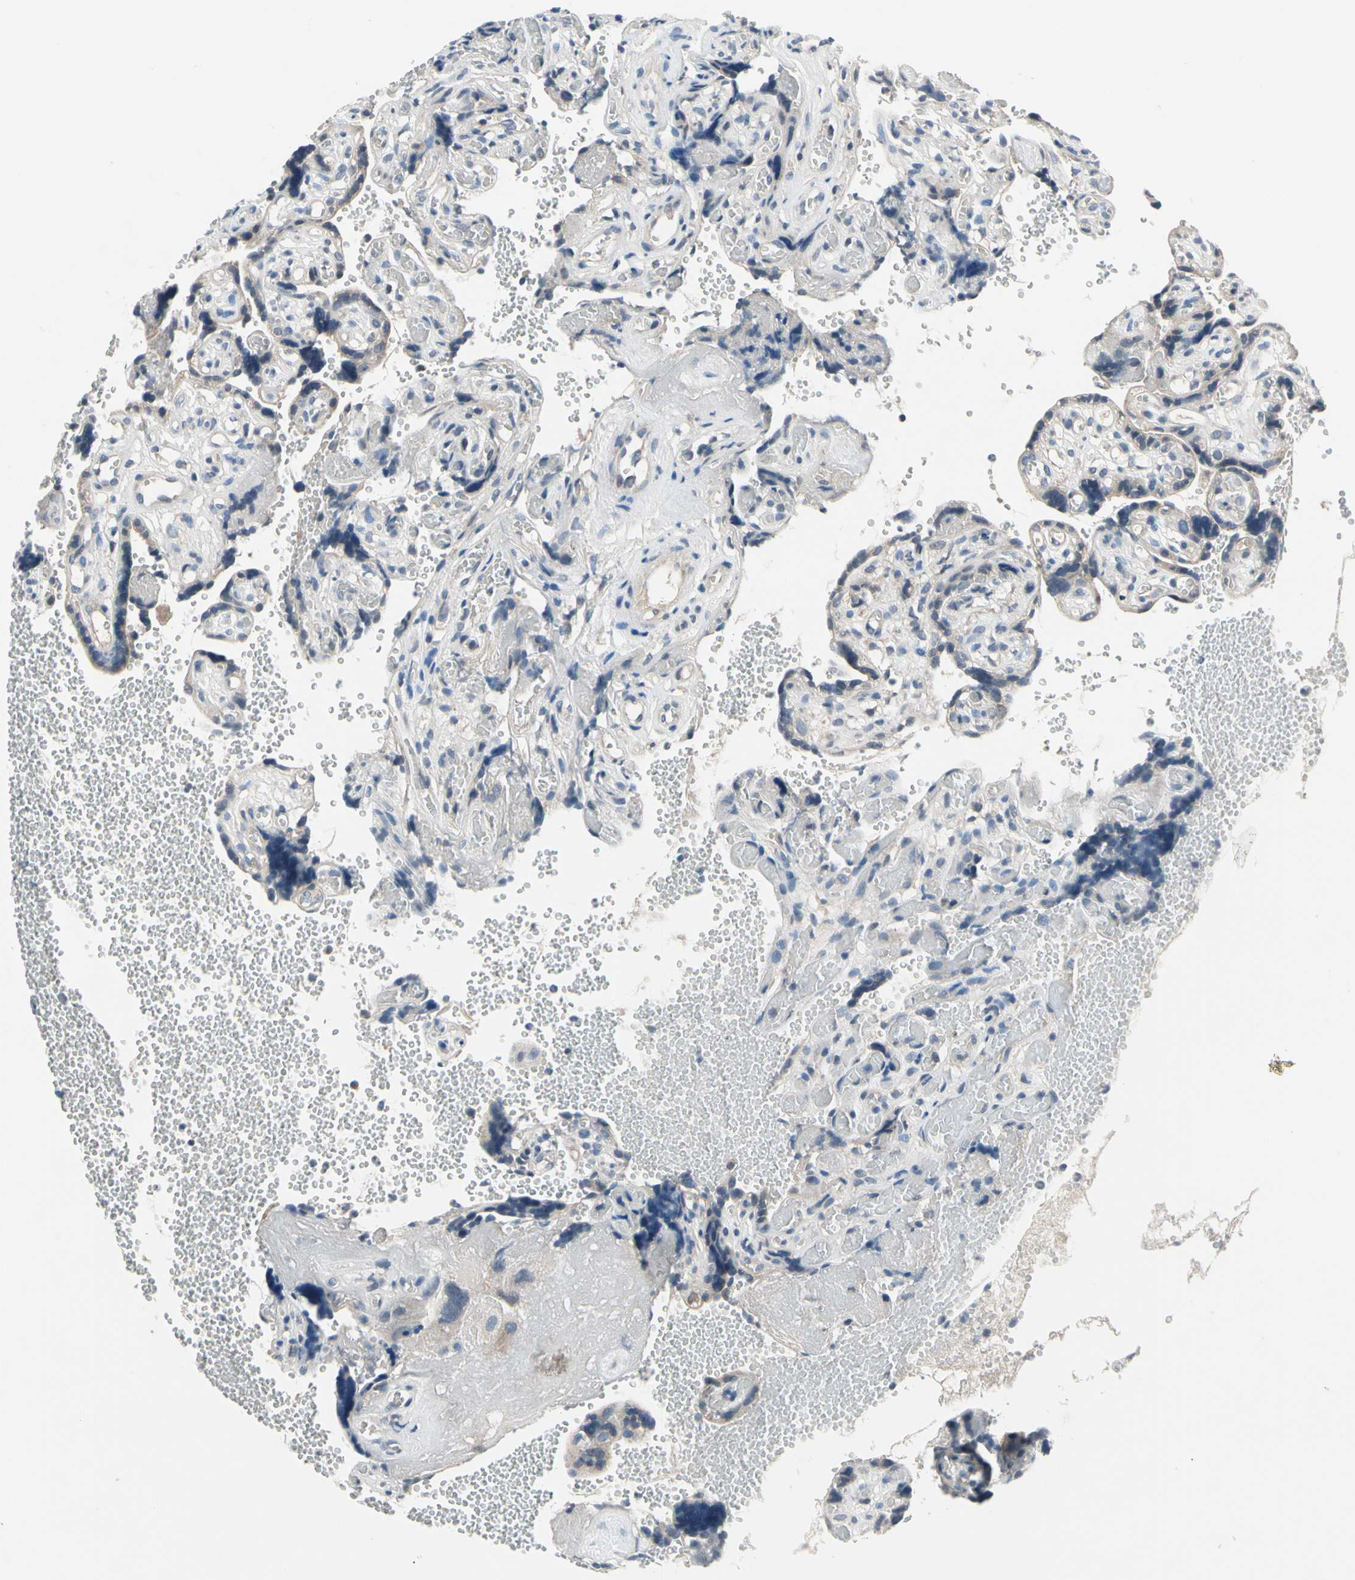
{"staining": {"intensity": "weak", "quantity": "25%-75%", "location": "cytoplasmic/membranous"}, "tissue": "placenta", "cell_type": "Decidual cells", "image_type": "normal", "snomed": [{"axis": "morphology", "description": "Normal tissue, NOS"}, {"axis": "topography", "description": "Placenta"}], "caption": "IHC micrograph of normal placenta: placenta stained using immunohistochemistry (IHC) displays low levels of weak protein expression localized specifically in the cytoplasmic/membranous of decidual cells, appearing as a cytoplasmic/membranous brown color.", "gene": "SELENOK", "patient": {"sex": "female", "age": 30}}